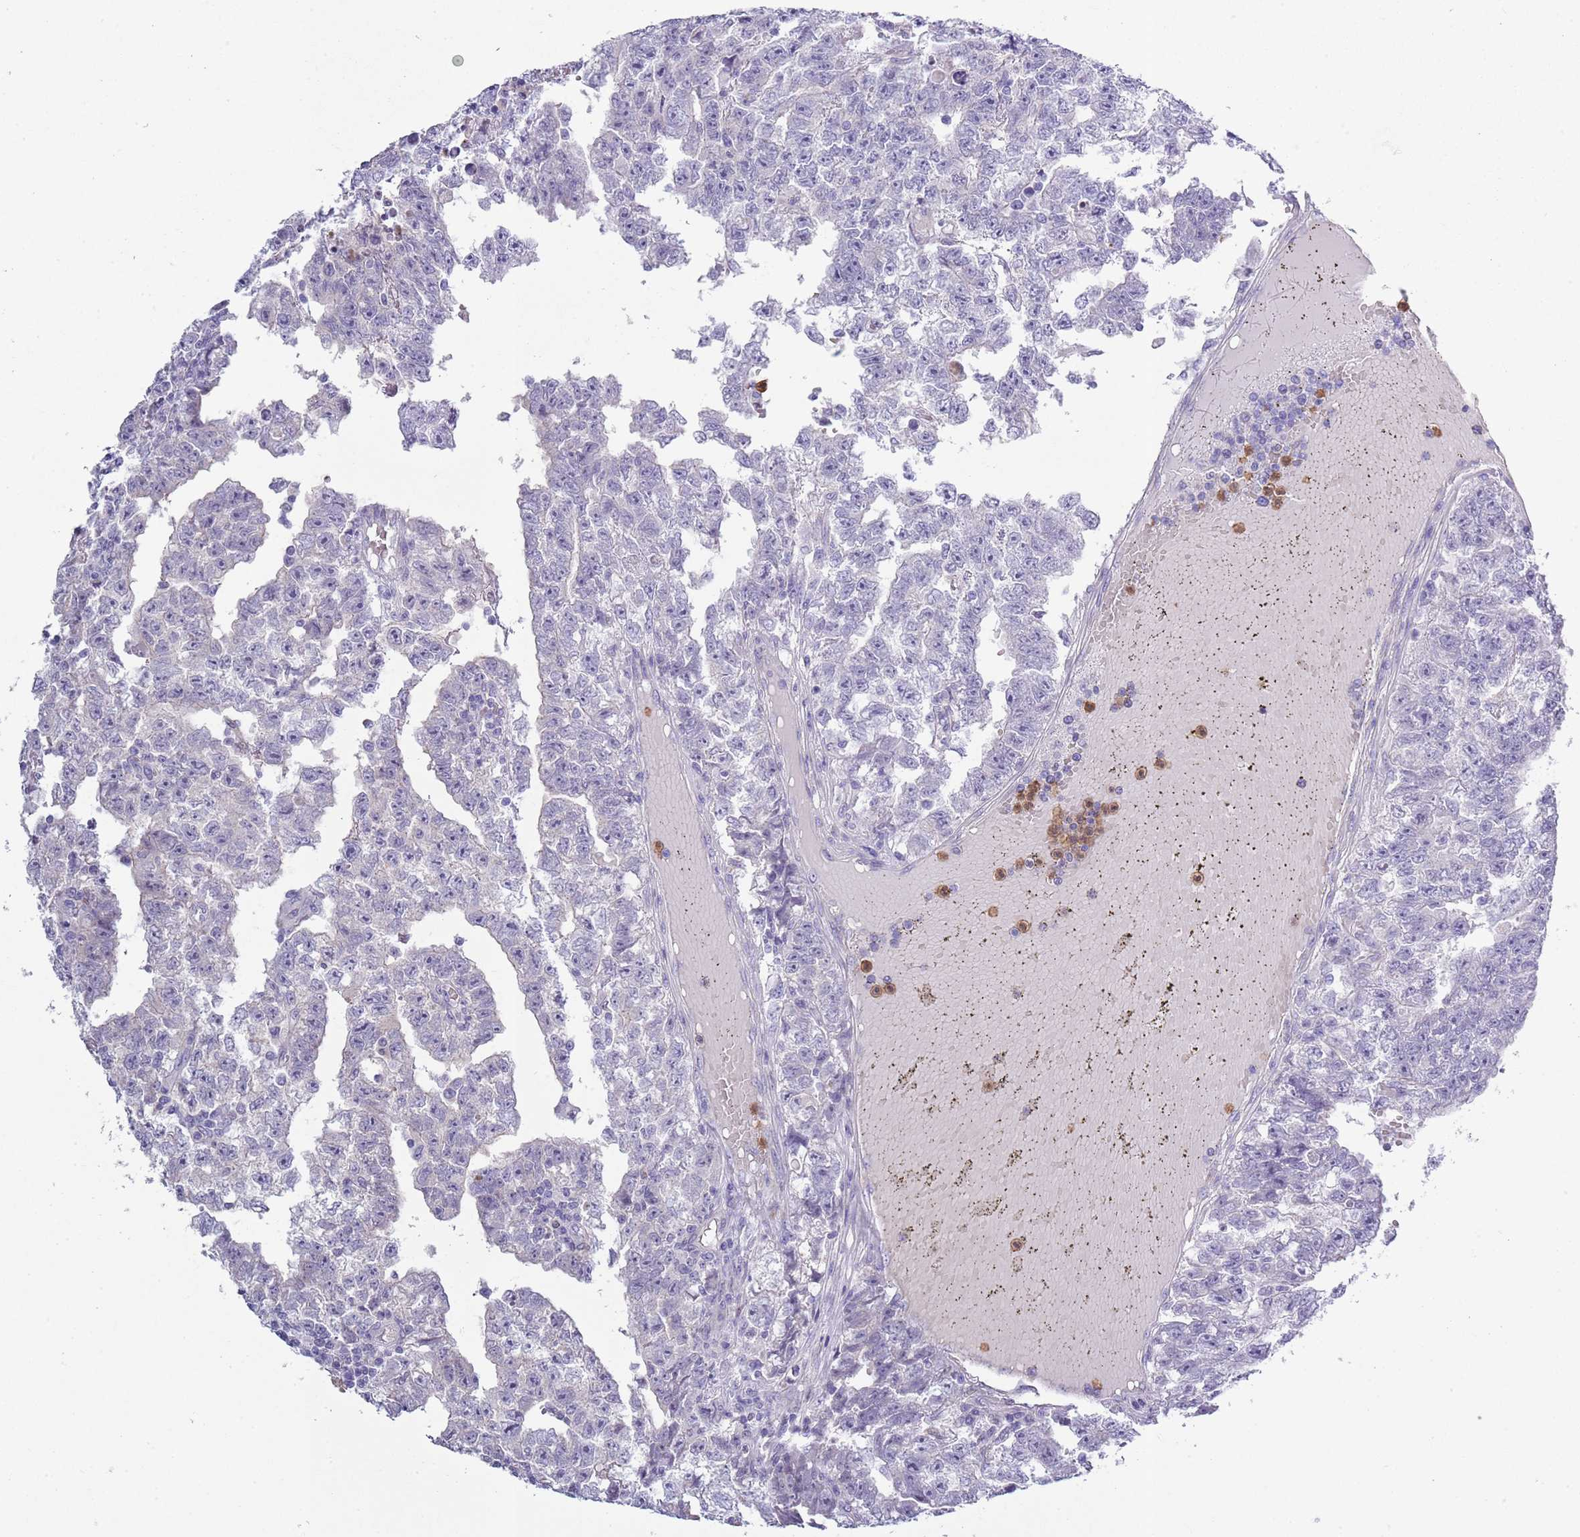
{"staining": {"intensity": "negative", "quantity": "none", "location": "none"}, "tissue": "testis cancer", "cell_type": "Tumor cells", "image_type": "cancer", "snomed": [{"axis": "morphology", "description": "Carcinoma, Embryonal, NOS"}, {"axis": "topography", "description": "Testis"}], "caption": "There is no significant expression in tumor cells of testis embryonal carcinoma.", "gene": "ZFP2", "patient": {"sex": "male", "age": 25}}